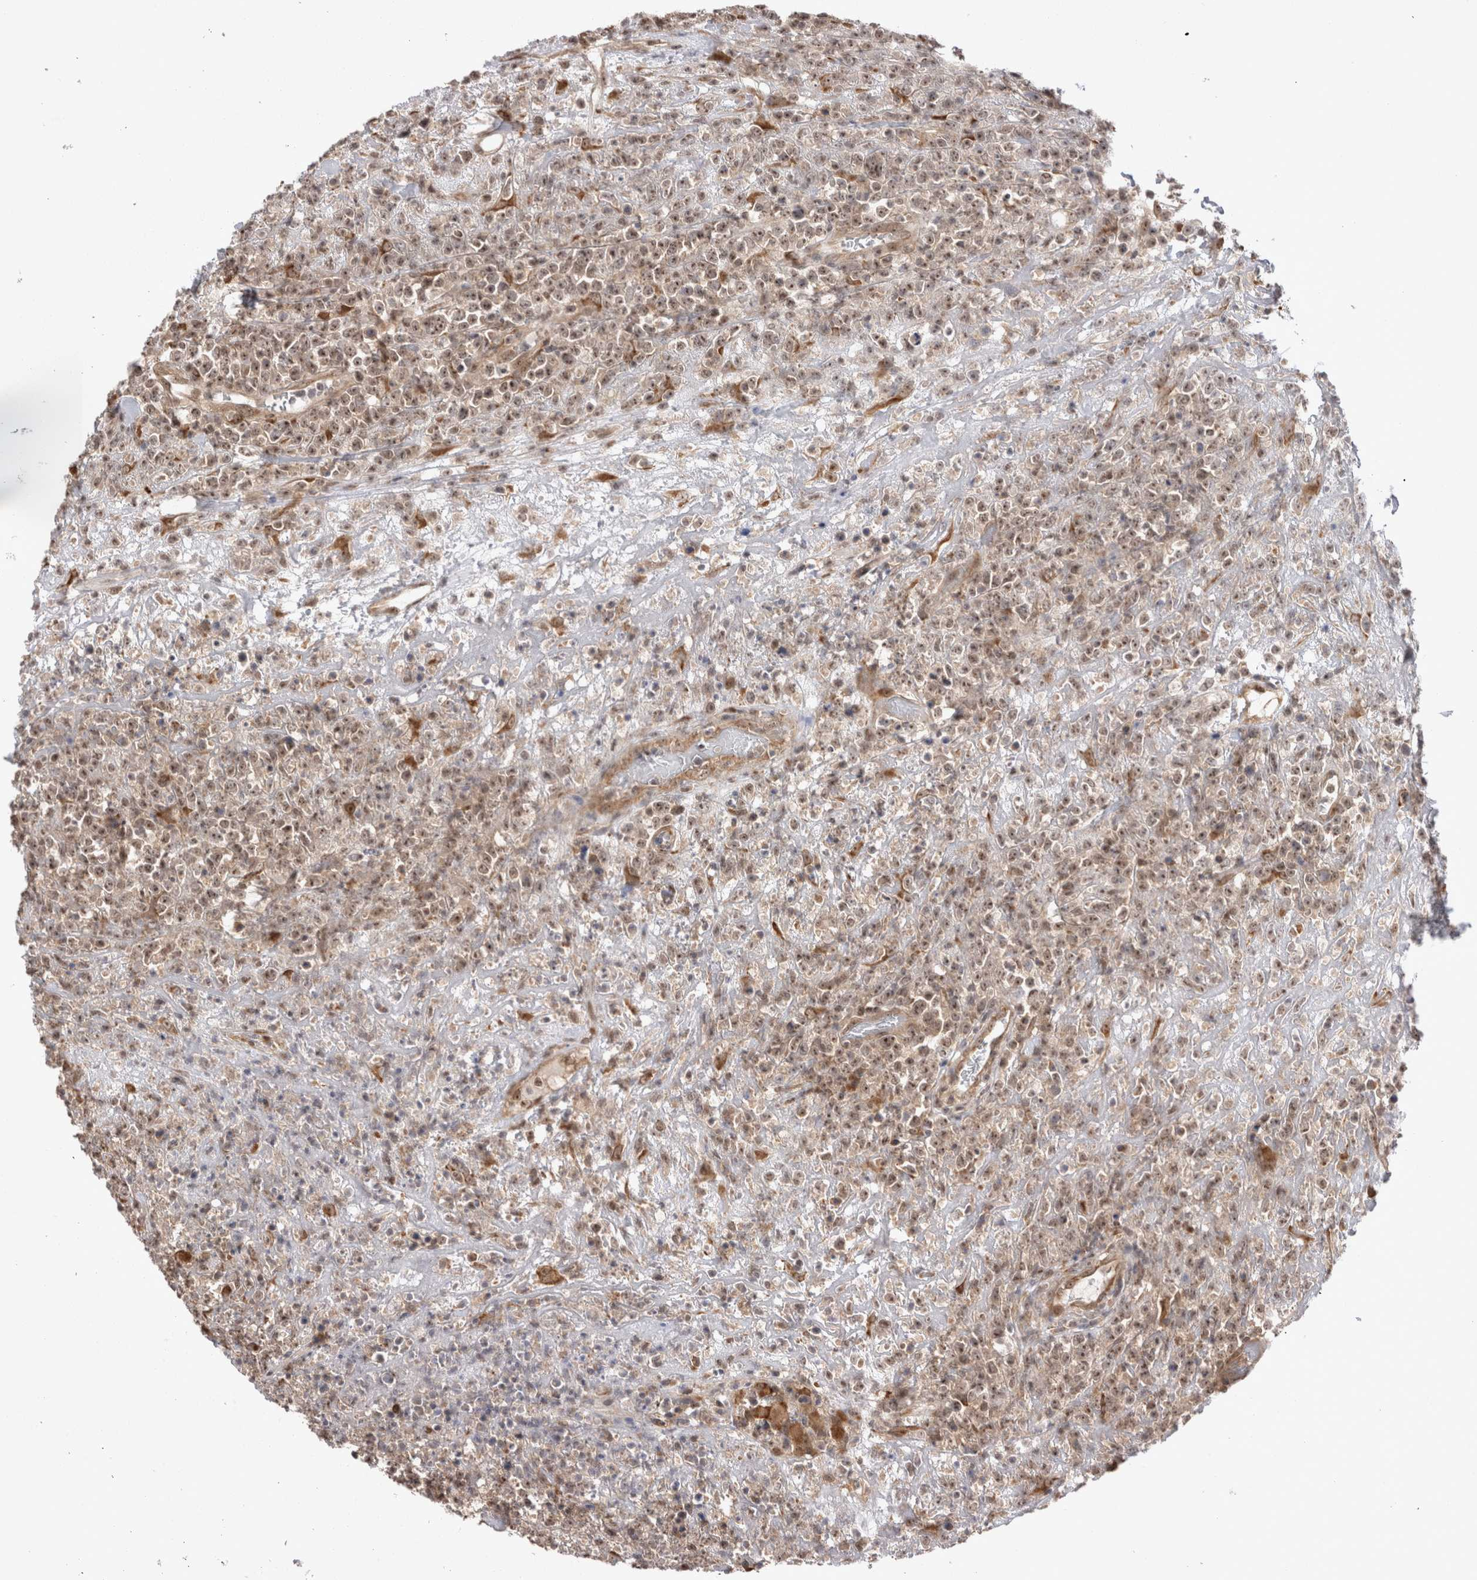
{"staining": {"intensity": "moderate", "quantity": ">75%", "location": "nuclear"}, "tissue": "lymphoma", "cell_type": "Tumor cells", "image_type": "cancer", "snomed": [{"axis": "morphology", "description": "Malignant lymphoma, non-Hodgkin's type, High grade"}, {"axis": "topography", "description": "Colon"}], "caption": "This is a photomicrograph of IHC staining of malignant lymphoma, non-Hodgkin's type (high-grade), which shows moderate staining in the nuclear of tumor cells.", "gene": "EXOSC4", "patient": {"sex": "female", "age": 53}}